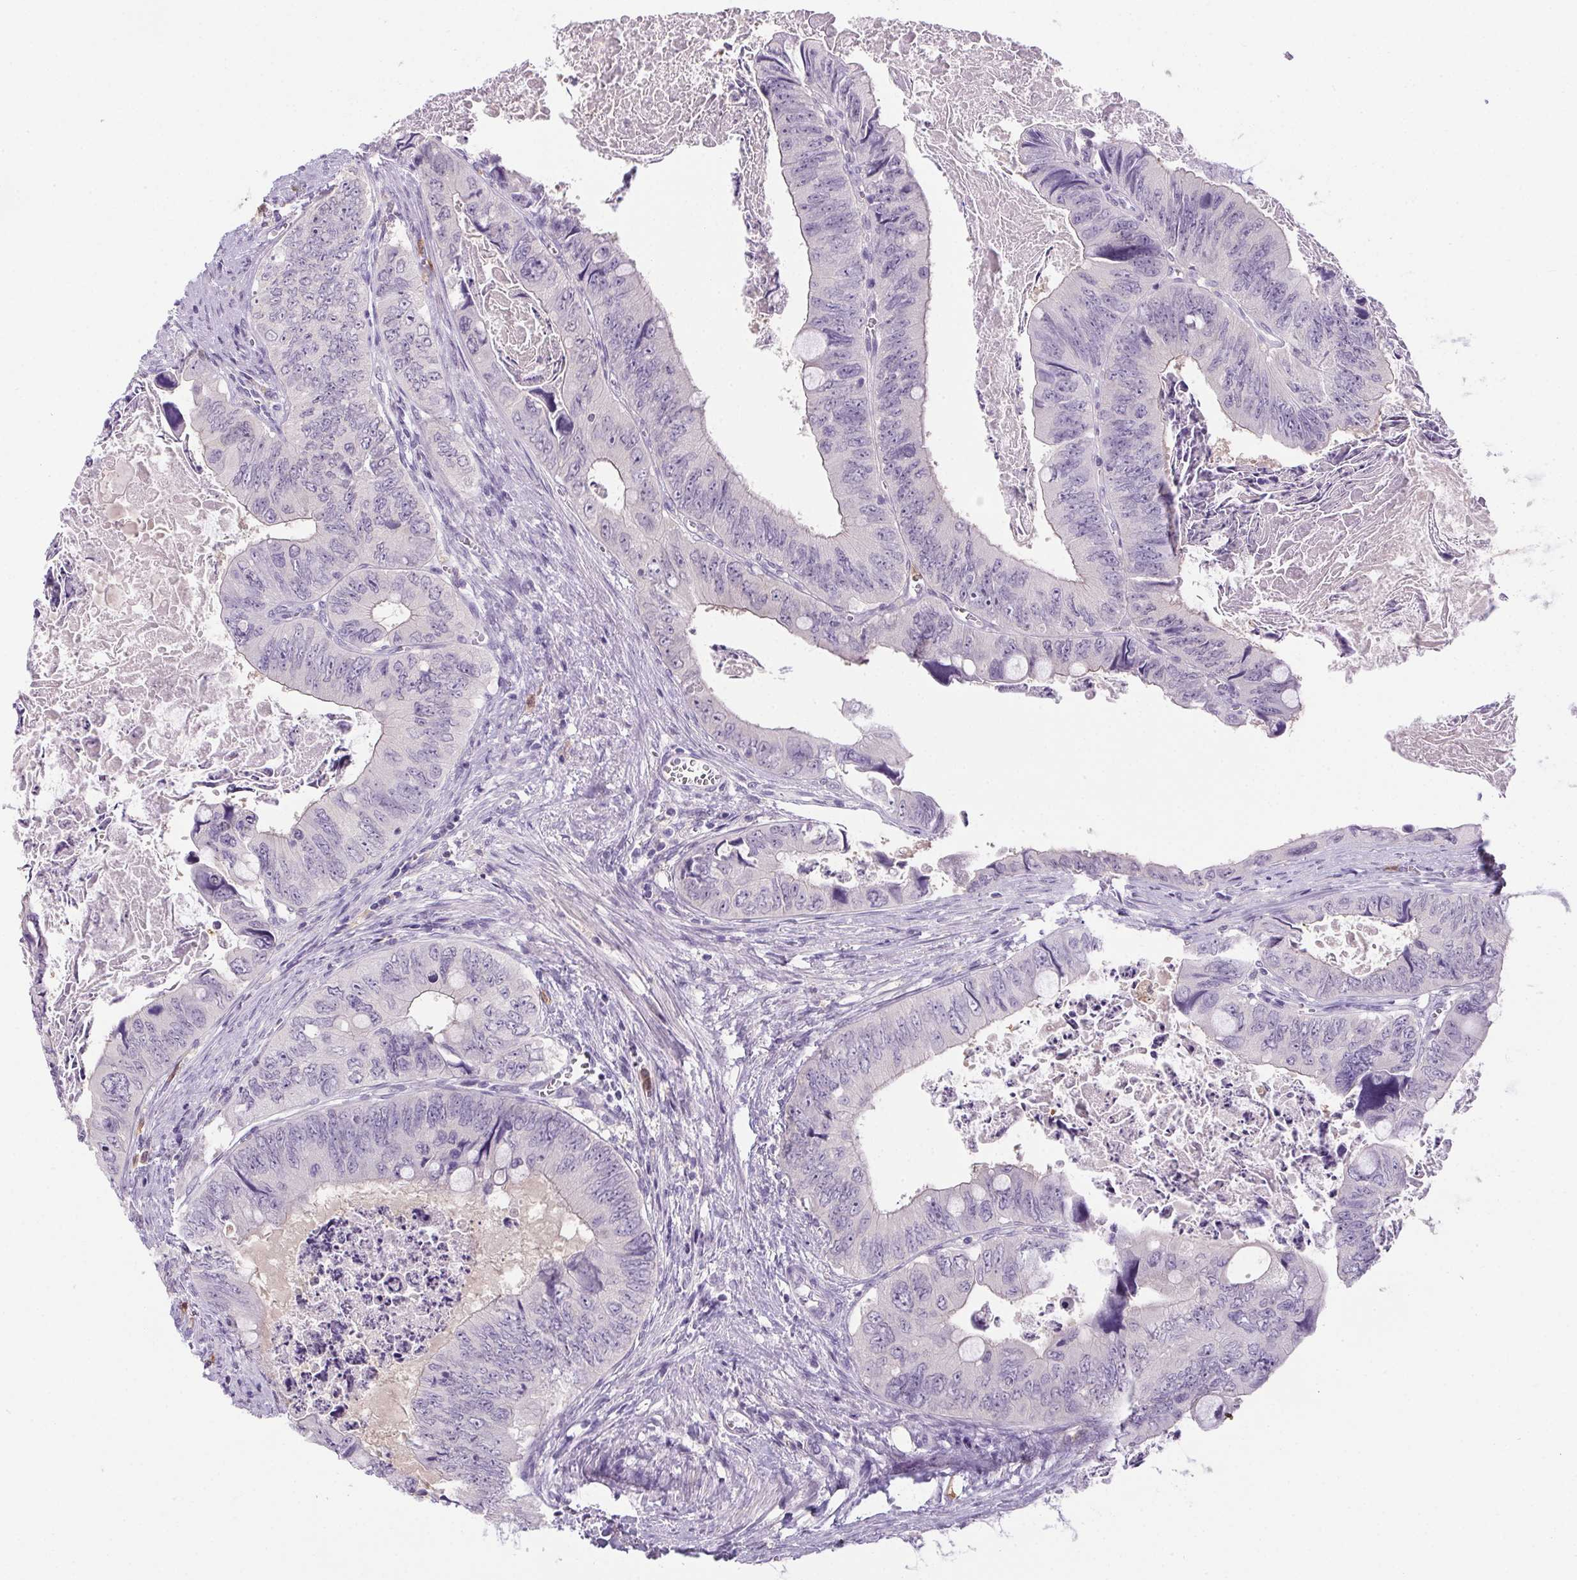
{"staining": {"intensity": "negative", "quantity": "none", "location": "none"}, "tissue": "colorectal cancer", "cell_type": "Tumor cells", "image_type": "cancer", "snomed": [{"axis": "morphology", "description": "Adenocarcinoma, NOS"}, {"axis": "topography", "description": "Colon"}], "caption": "Tumor cells show no significant protein positivity in colorectal cancer. (DAB IHC, high magnification).", "gene": "DNAJC5G", "patient": {"sex": "female", "age": 84}}